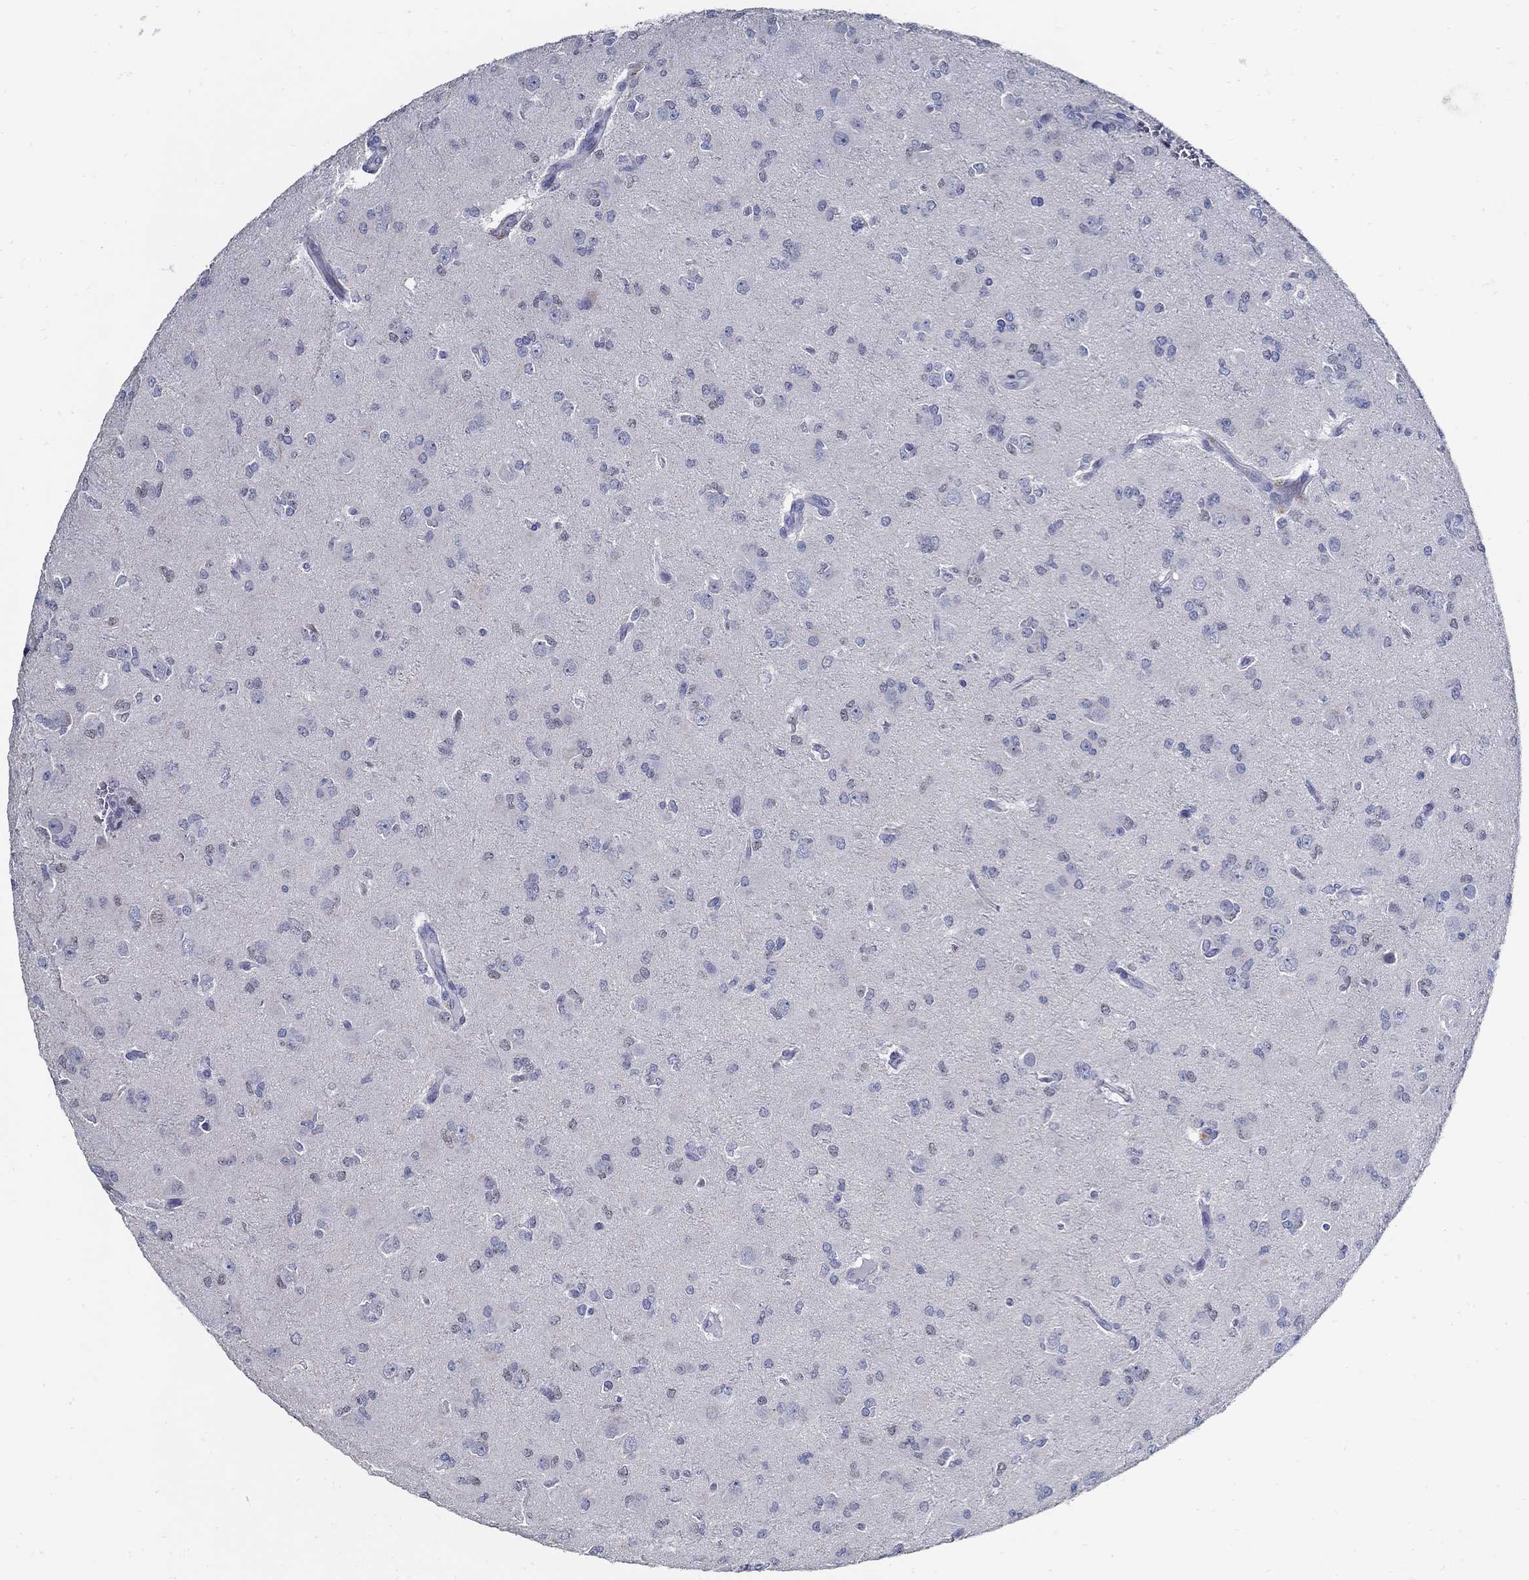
{"staining": {"intensity": "negative", "quantity": "none", "location": "none"}, "tissue": "glioma", "cell_type": "Tumor cells", "image_type": "cancer", "snomed": [{"axis": "morphology", "description": "Glioma, malignant, Low grade"}, {"axis": "topography", "description": "Brain"}], "caption": "IHC micrograph of malignant low-grade glioma stained for a protein (brown), which exhibits no expression in tumor cells.", "gene": "USP29", "patient": {"sex": "male", "age": 27}}